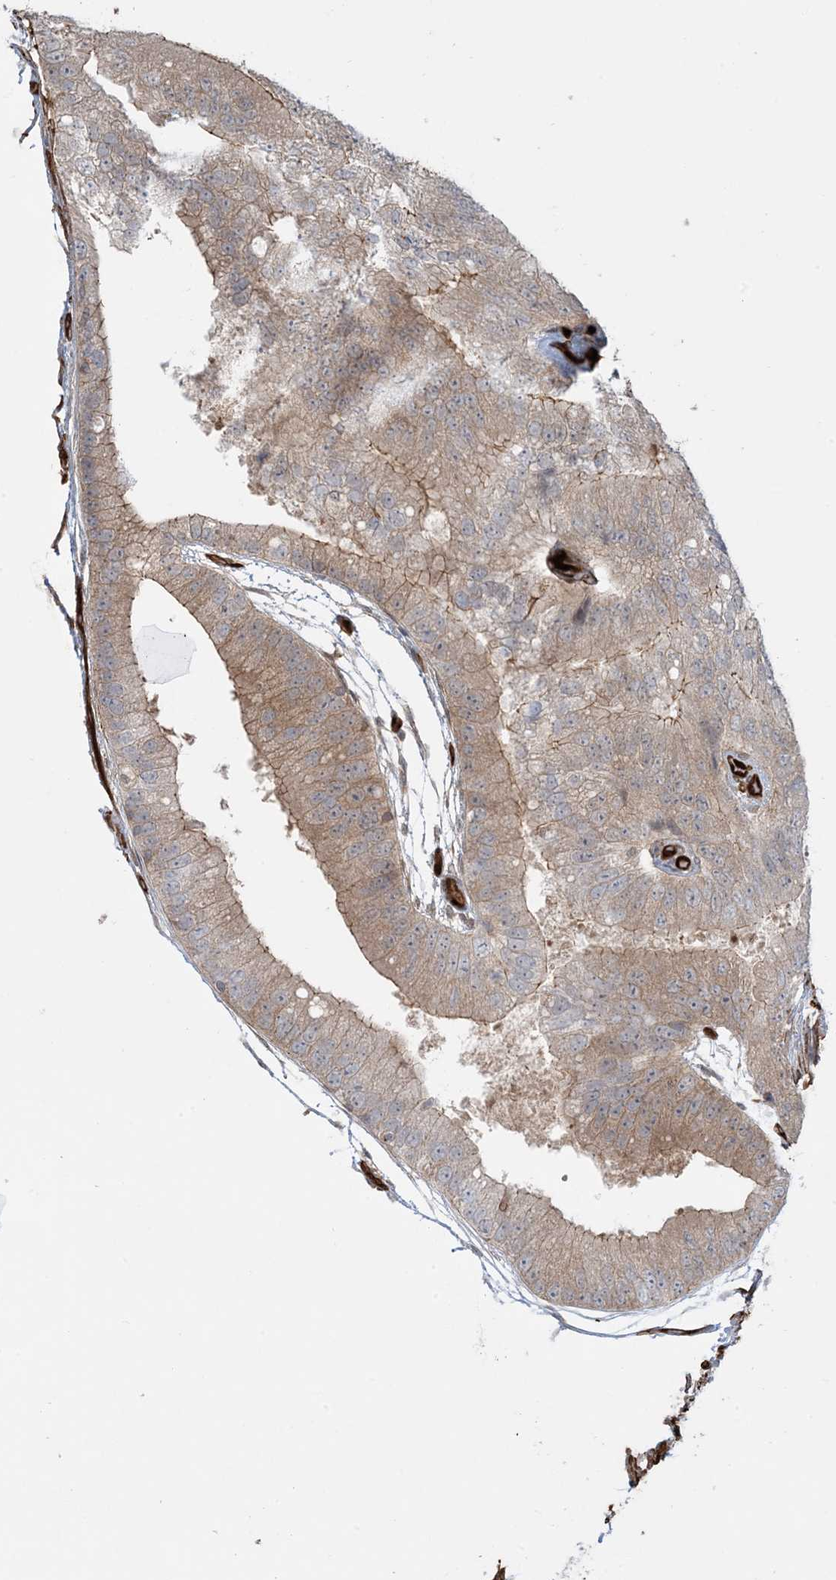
{"staining": {"intensity": "moderate", "quantity": "25%-75%", "location": "cytoplasmic/membranous"}, "tissue": "prostate cancer", "cell_type": "Tumor cells", "image_type": "cancer", "snomed": [{"axis": "morphology", "description": "Adenocarcinoma, High grade"}, {"axis": "topography", "description": "Prostate"}], "caption": "Protein staining displays moderate cytoplasmic/membranous expression in approximately 25%-75% of tumor cells in prostate adenocarcinoma (high-grade). (DAB = brown stain, brightfield microscopy at high magnification).", "gene": "PPM1F", "patient": {"sex": "male", "age": 70}}